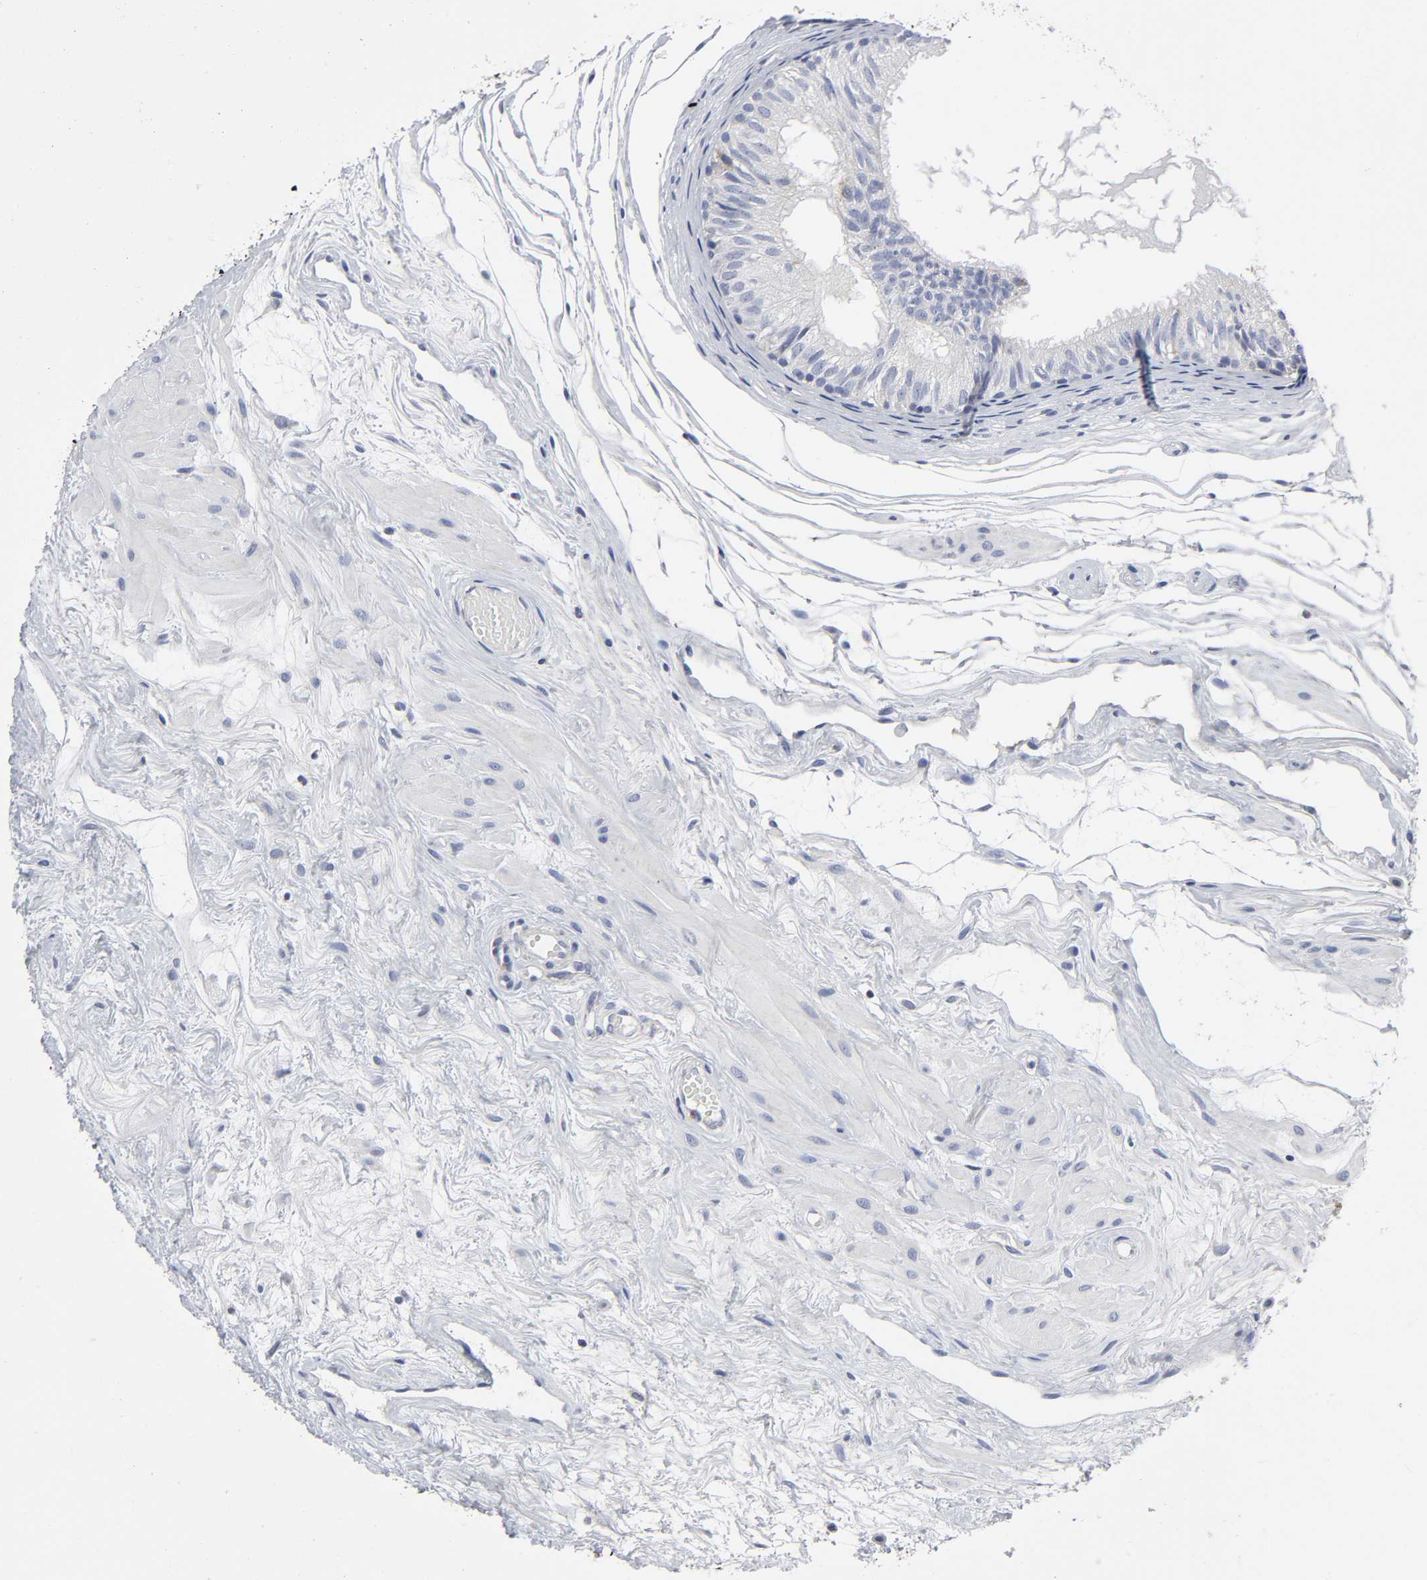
{"staining": {"intensity": "weak", "quantity": ">75%", "location": "cytoplasmic/membranous"}, "tissue": "epididymis", "cell_type": "Glandular cells", "image_type": "normal", "snomed": [{"axis": "morphology", "description": "Normal tissue, NOS"}, {"axis": "morphology", "description": "Atrophy, NOS"}, {"axis": "topography", "description": "Testis"}, {"axis": "topography", "description": "Epididymis"}], "caption": "About >75% of glandular cells in benign epididymis demonstrate weak cytoplasmic/membranous protein positivity as visualized by brown immunohistochemical staining.", "gene": "AOPEP", "patient": {"sex": "male", "age": 18}}